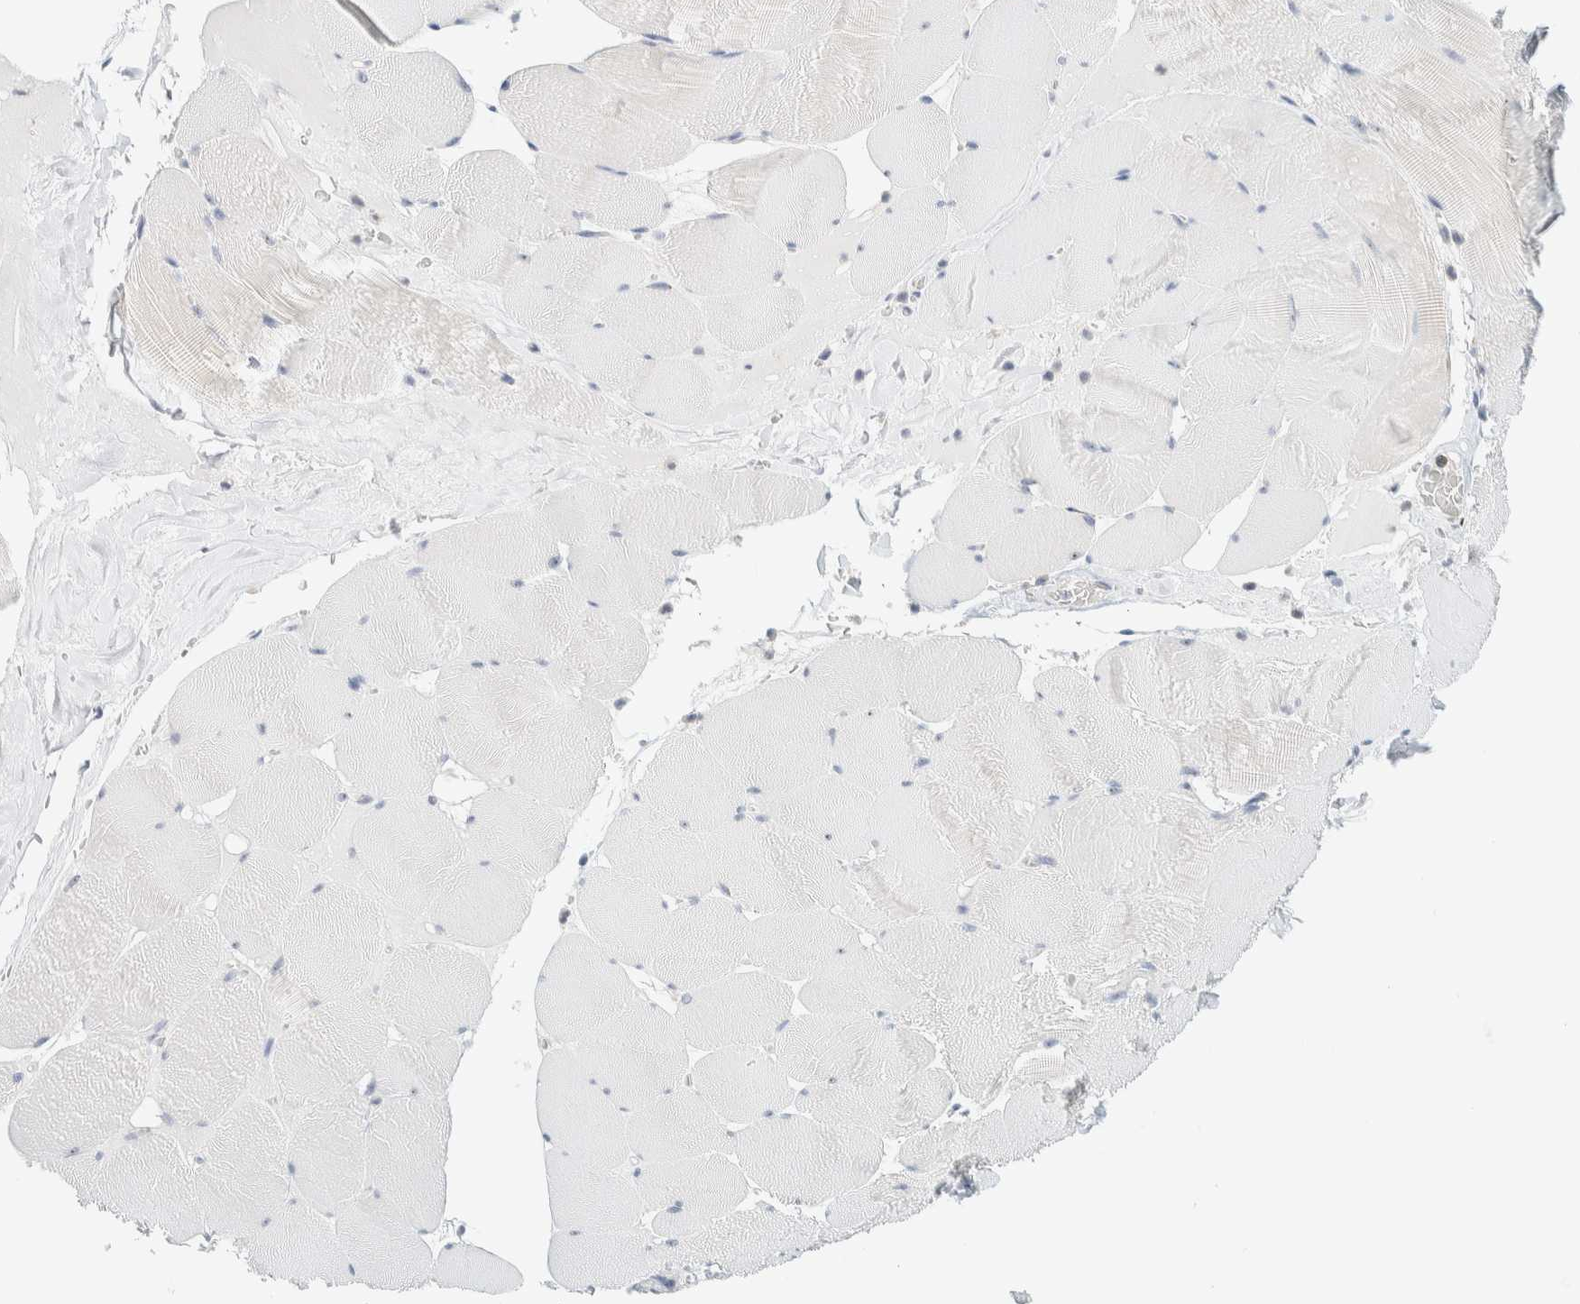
{"staining": {"intensity": "negative", "quantity": "none", "location": "none"}, "tissue": "skeletal muscle", "cell_type": "Myocytes", "image_type": "normal", "snomed": [{"axis": "morphology", "description": "Normal tissue, NOS"}, {"axis": "topography", "description": "Skeletal muscle"}], "caption": "This is an IHC image of normal skeletal muscle. There is no staining in myocytes.", "gene": "NDE1", "patient": {"sex": "male", "age": 62}}